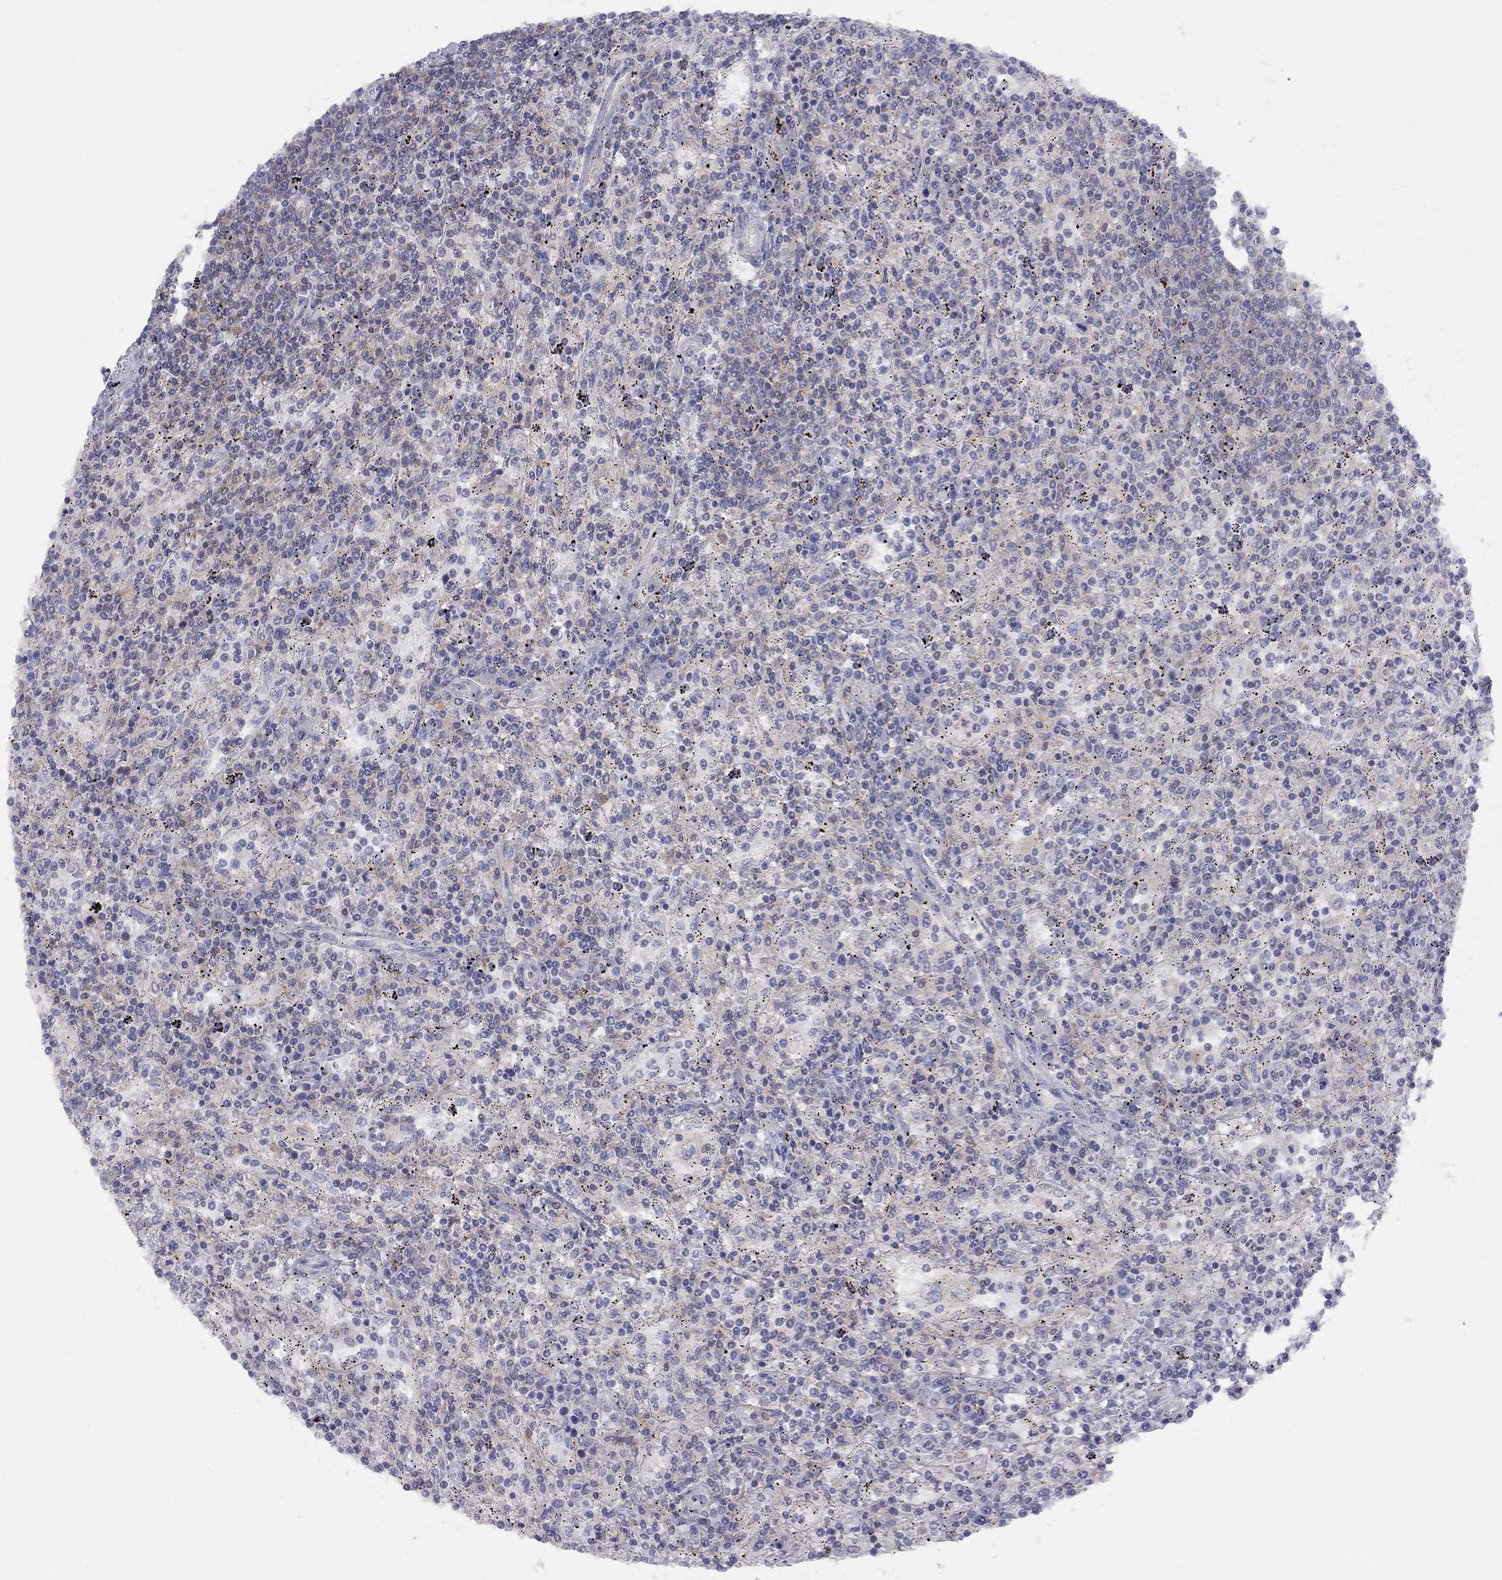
{"staining": {"intensity": "weak", "quantity": "<25%", "location": "cytoplasmic/membranous"}, "tissue": "lymphoma", "cell_type": "Tumor cells", "image_type": "cancer", "snomed": [{"axis": "morphology", "description": "Malignant lymphoma, non-Hodgkin's type, Low grade"}, {"axis": "topography", "description": "Lymph node"}], "caption": "This is an immunohistochemistry image of malignant lymphoma, non-Hodgkin's type (low-grade). There is no positivity in tumor cells.", "gene": "ADCYAP1", "patient": {"sex": "male", "age": 52}}